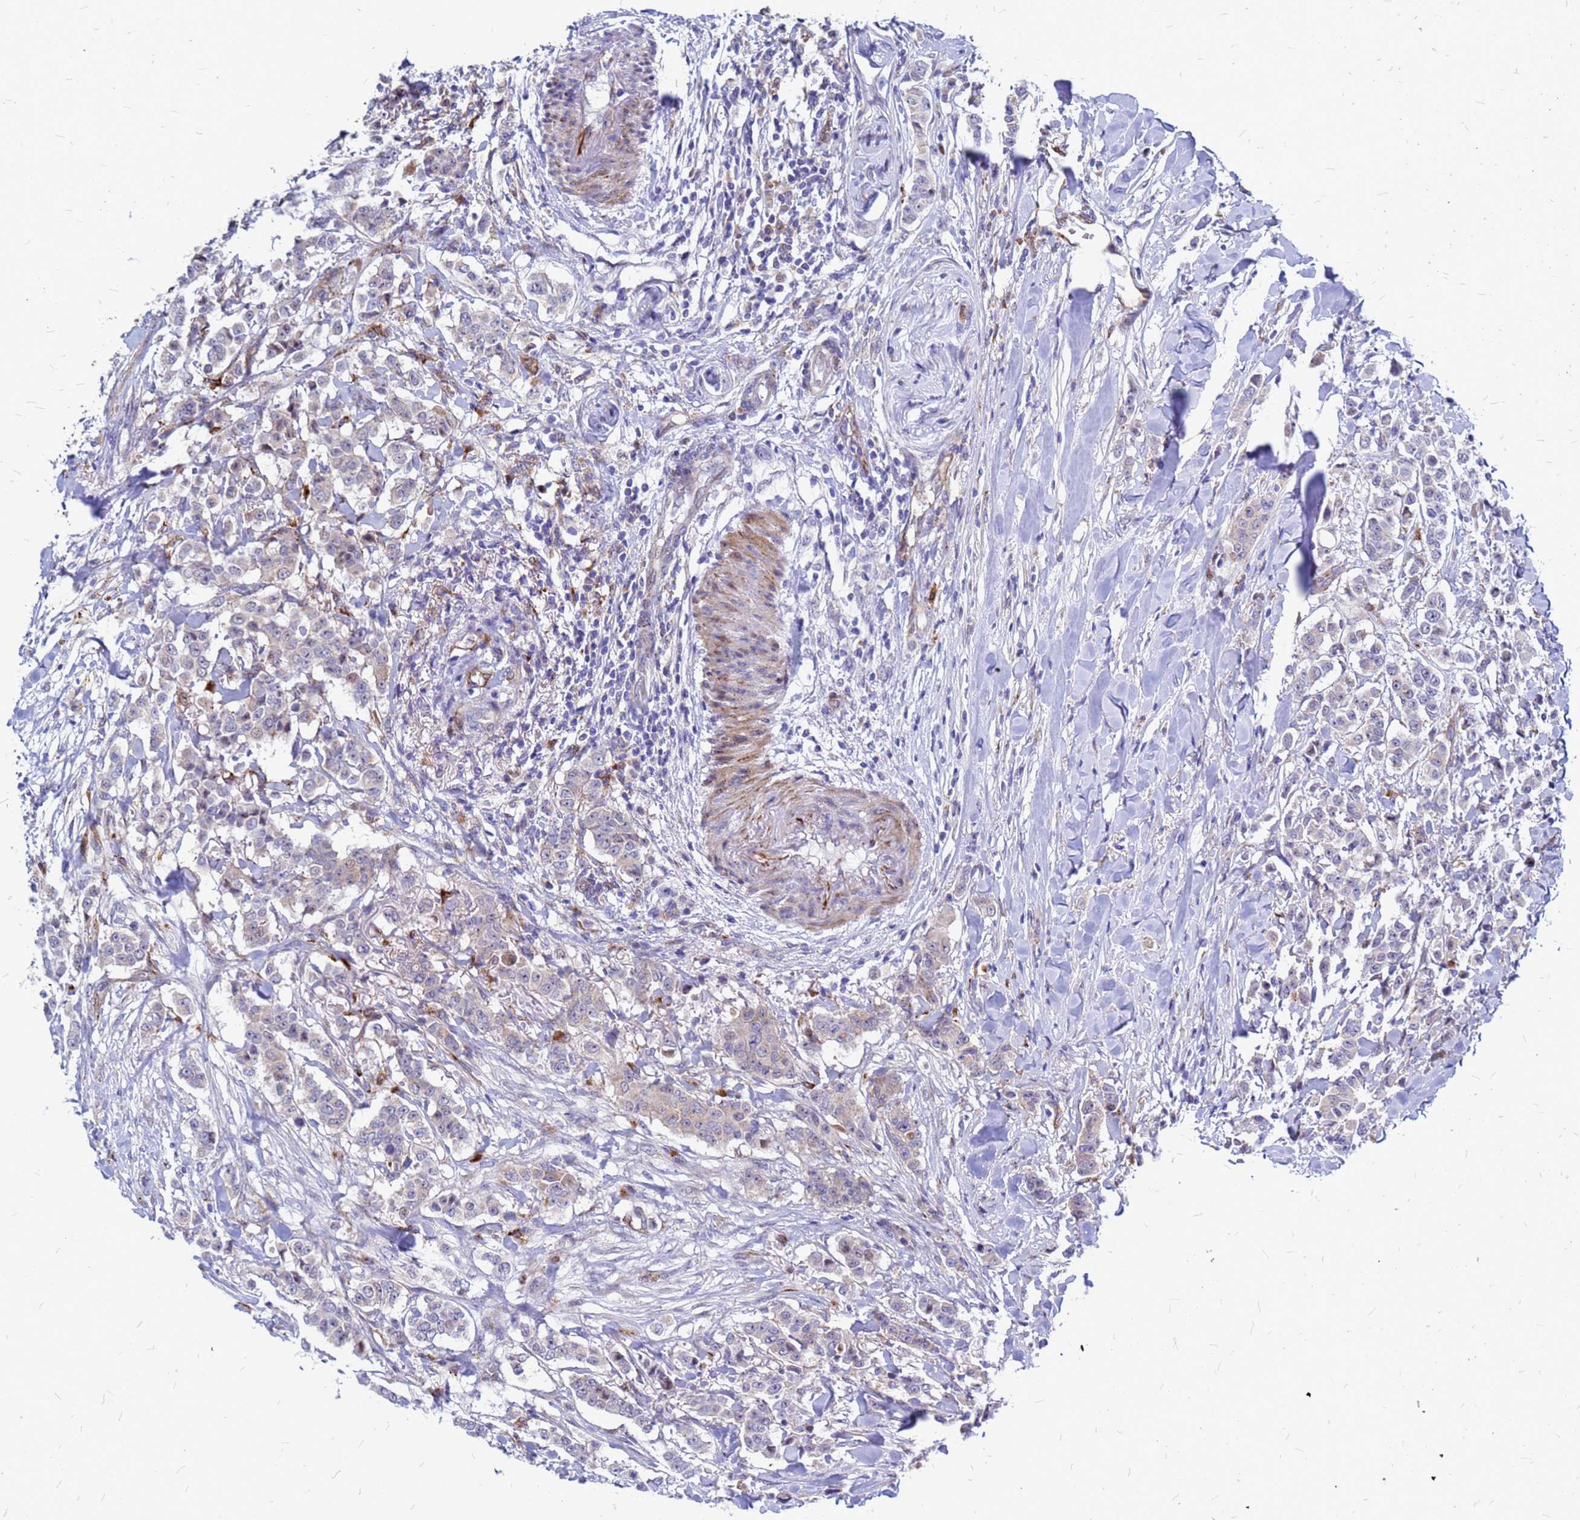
{"staining": {"intensity": "weak", "quantity": "25%-75%", "location": "cytoplasmic/membranous"}, "tissue": "breast cancer", "cell_type": "Tumor cells", "image_type": "cancer", "snomed": [{"axis": "morphology", "description": "Duct carcinoma"}, {"axis": "topography", "description": "Breast"}], "caption": "IHC micrograph of neoplastic tissue: breast cancer (intraductal carcinoma) stained using immunohistochemistry (IHC) exhibits low levels of weak protein expression localized specifically in the cytoplasmic/membranous of tumor cells, appearing as a cytoplasmic/membranous brown color.", "gene": "NOSTRIN", "patient": {"sex": "female", "age": 40}}